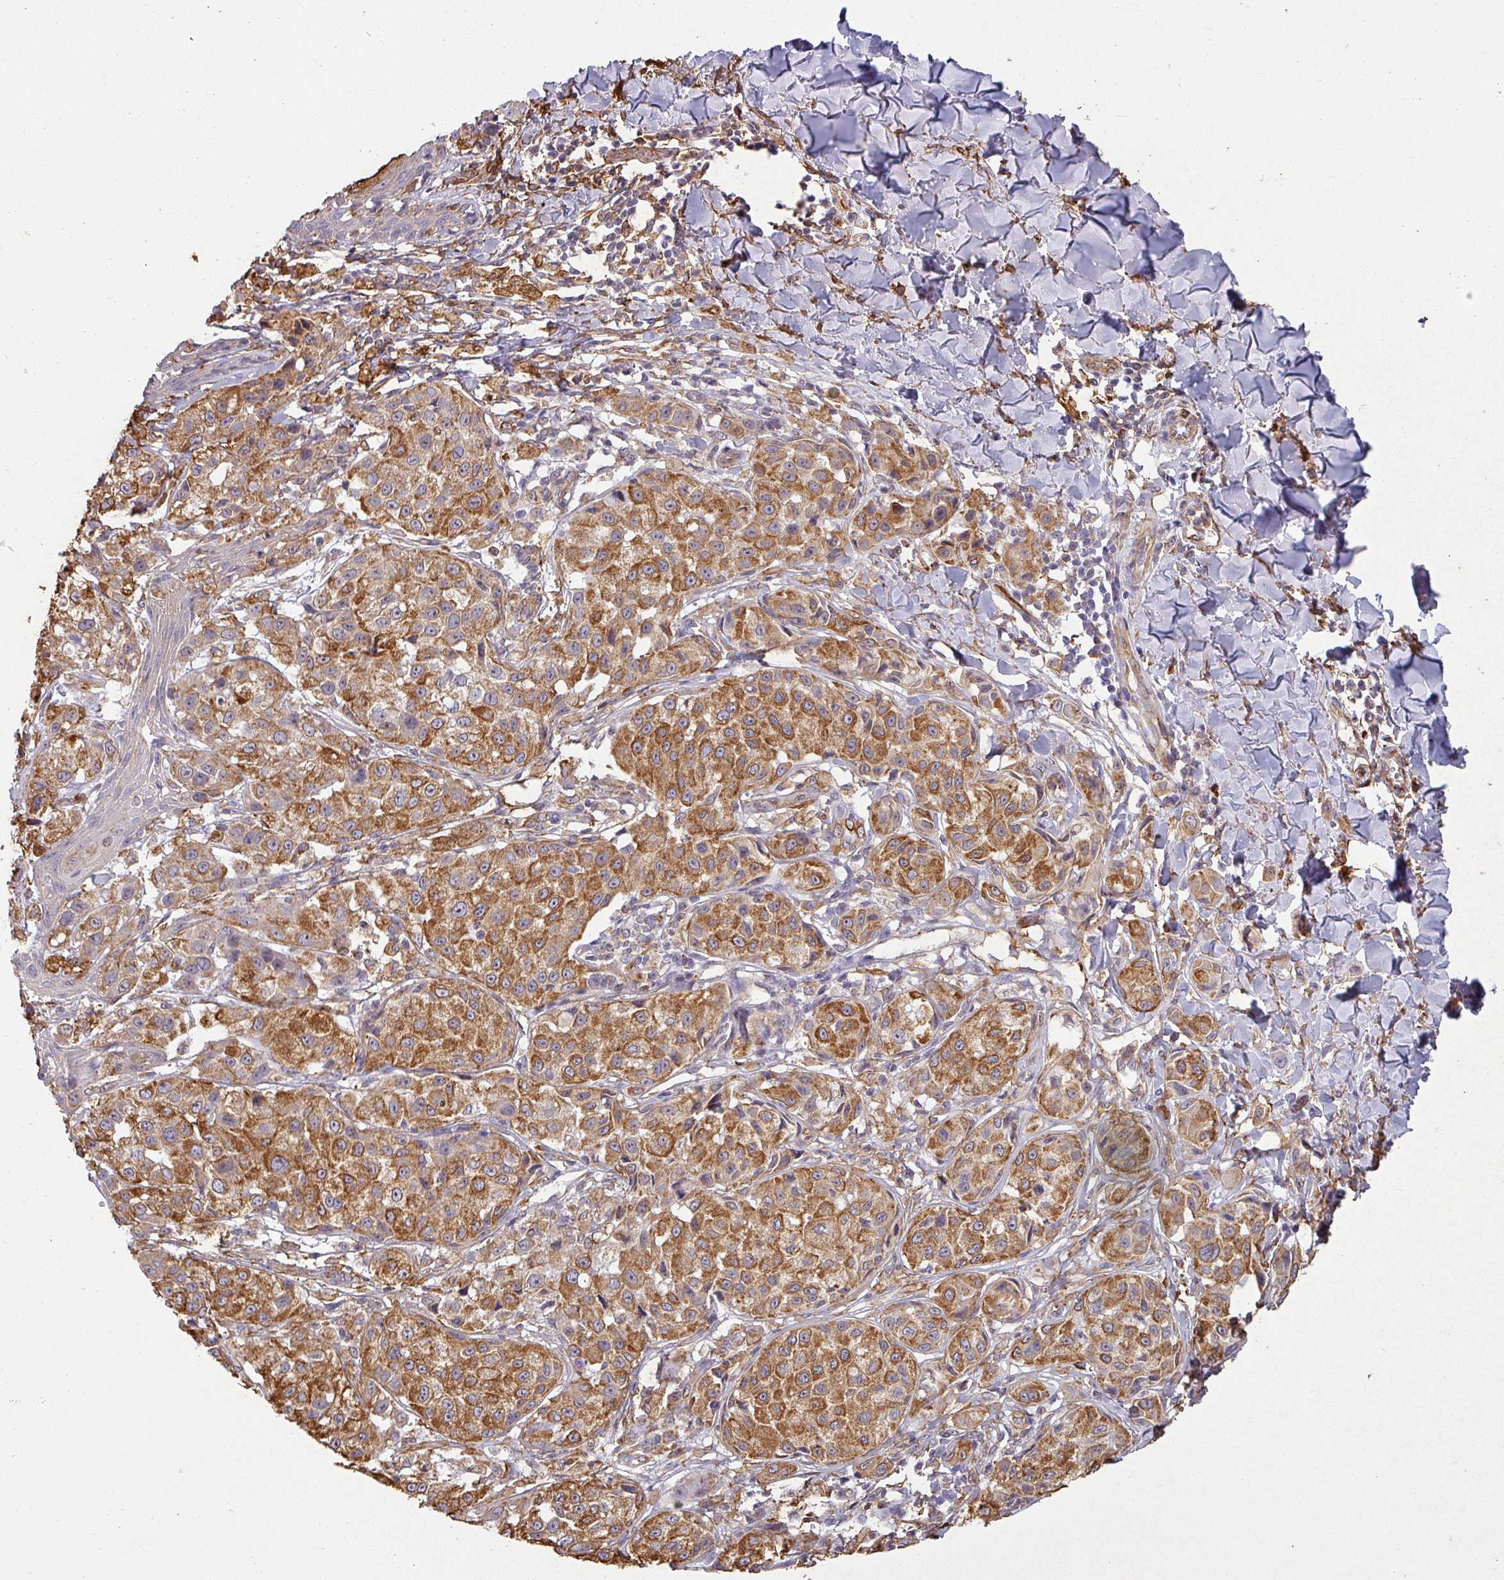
{"staining": {"intensity": "moderate", "quantity": ">75%", "location": "cytoplasmic/membranous"}, "tissue": "melanoma", "cell_type": "Tumor cells", "image_type": "cancer", "snomed": [{"axis": "morphology", "description": "Malignant melanoma, NOS"}, {"axis": "topography", "description": "Skin"}], "caption": "Moderate cytoplasmic/membranous staining for a protein is appreciated in about >75% of tumor cells of melanoma using immunohistochemistry (IHC).", "gene": "ZNF280C", "patient": {"sex": "male", "age": 39}}